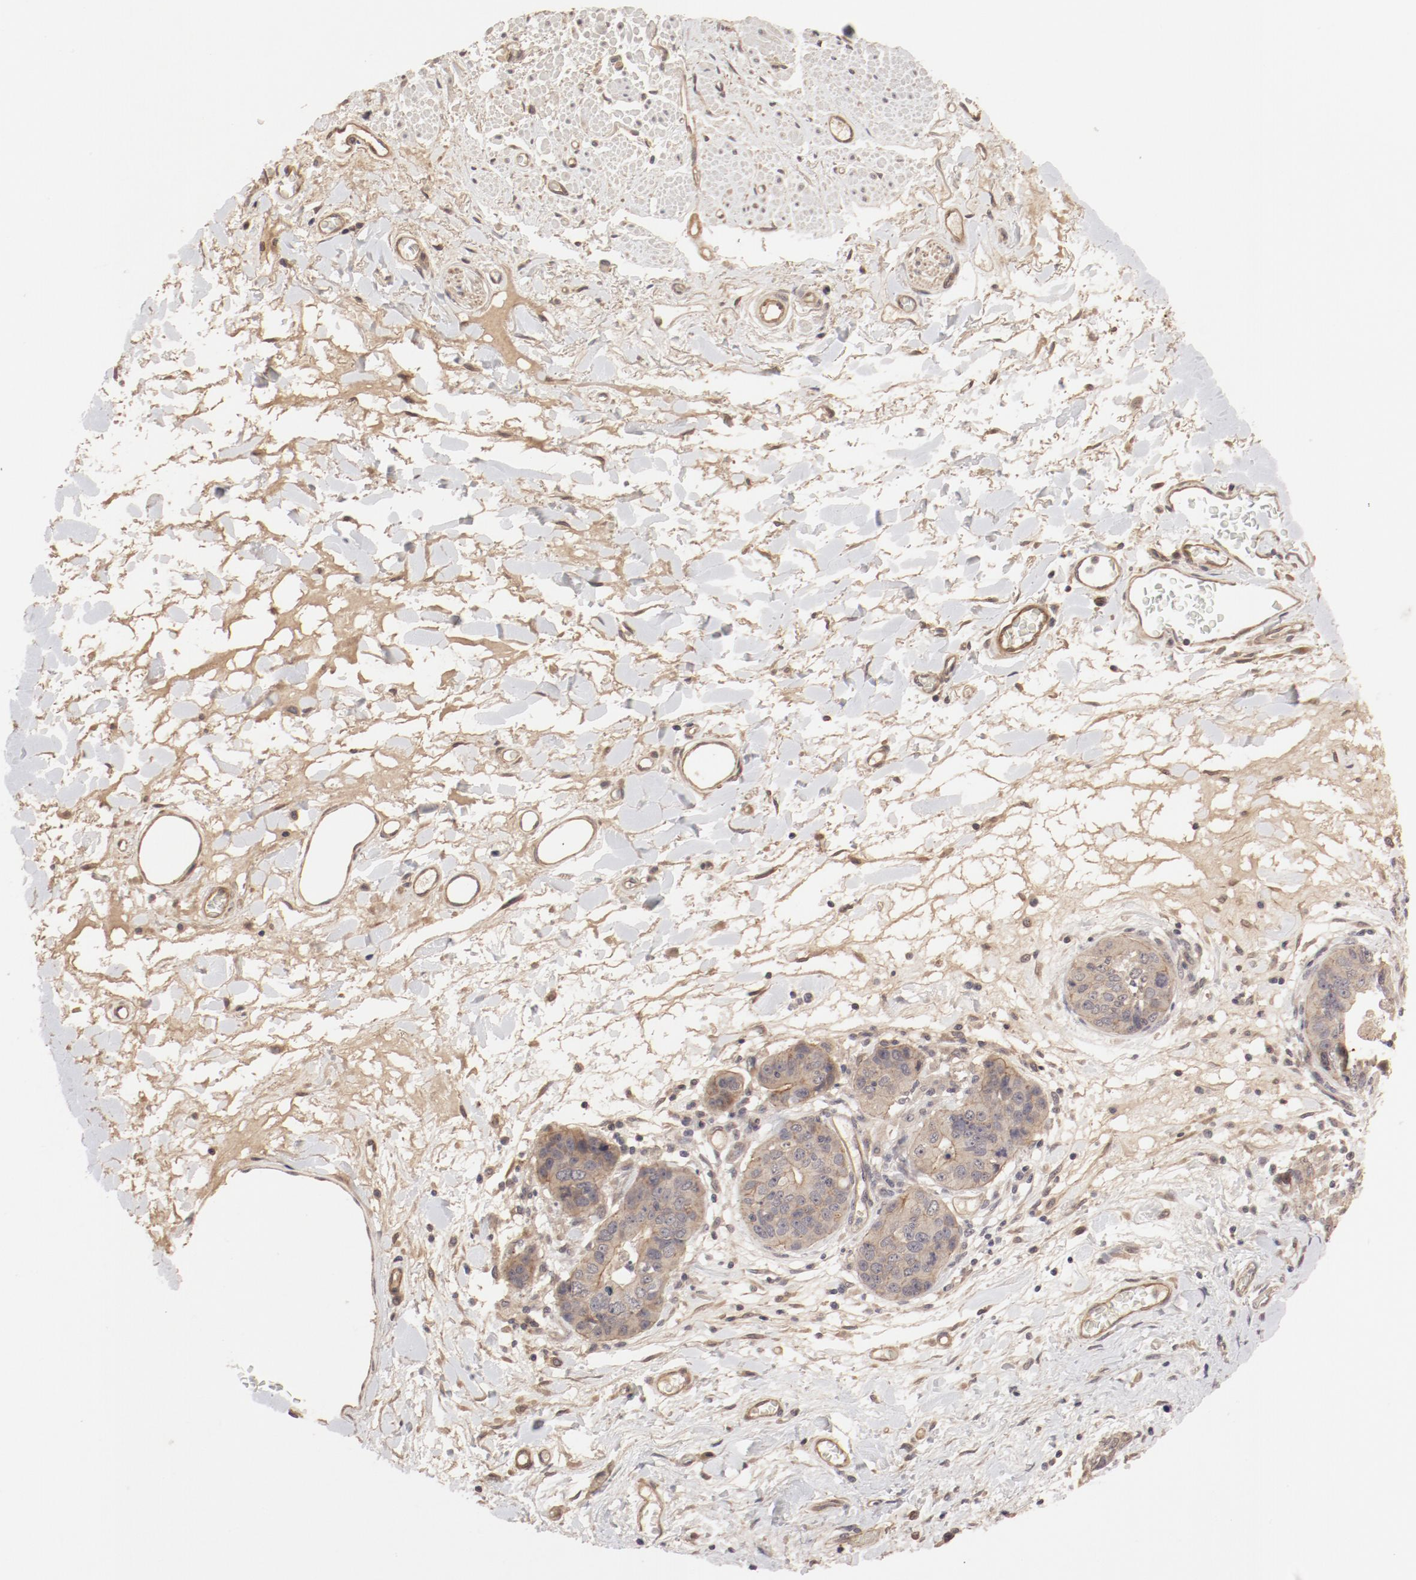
{"staining": {"intensity": "moderate", "quantity": ">75%", "location": "cytoplasmic/membranous"}, "tissue": "stomach cancer", "cell_type": "Tumor cells", "image_type": "cancer", "snomed": [{"axis": "morphology", "description": "Adenocarcinoma, NOS"}, {"axis": "topography", "description": "Esophagus"}, {"axis": "topography", "description": "Stomach"}], "caption": "The immunohistochemical stain highlights moderate cytoplasmic/membranous staining in tumor cells of stomach adenocarcinoma tissue.", "gene": "IL3RA", "patient": {"sex": "male", "age": 74}}